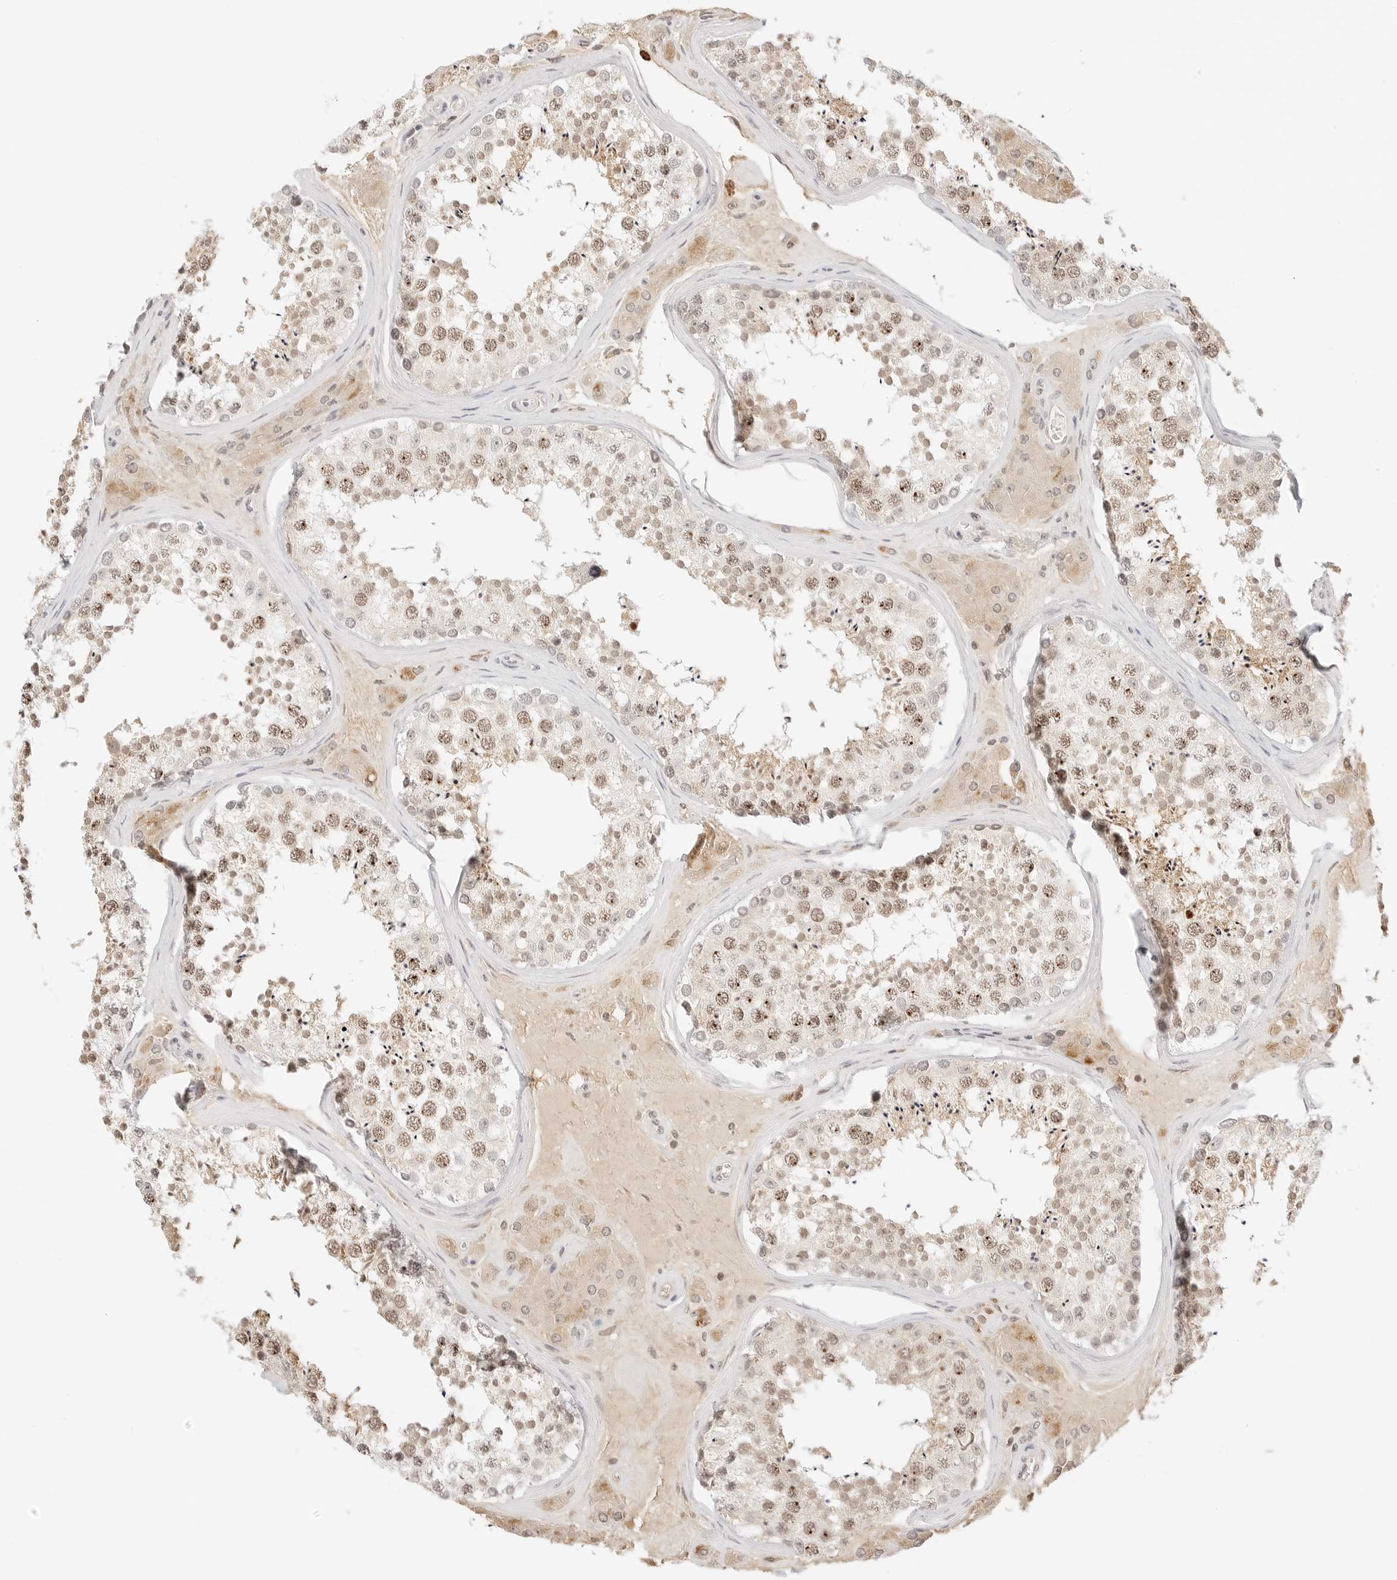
{"staining": {"intensity": "strong", "quantity": ">75%", "location": "nuclear"}, "tissue": "testis", "cell_type": "Cells in seminiferous ducts", "image_type": "normal", "snomed": [{"axis": "morphology", "description": "Normal tissue, NOS"}, {"axis": "topography", "description": "Testis"}], "caption": "A high-resolution image shows IHC staining of normal testis, which exhibits strong nuclear expression in approximately >75% of cells in seminiferous ducts. Nuclei are stained in blue.", "gene": "SEPTIN4", "patient": {"sex": "male", "age": 46}}